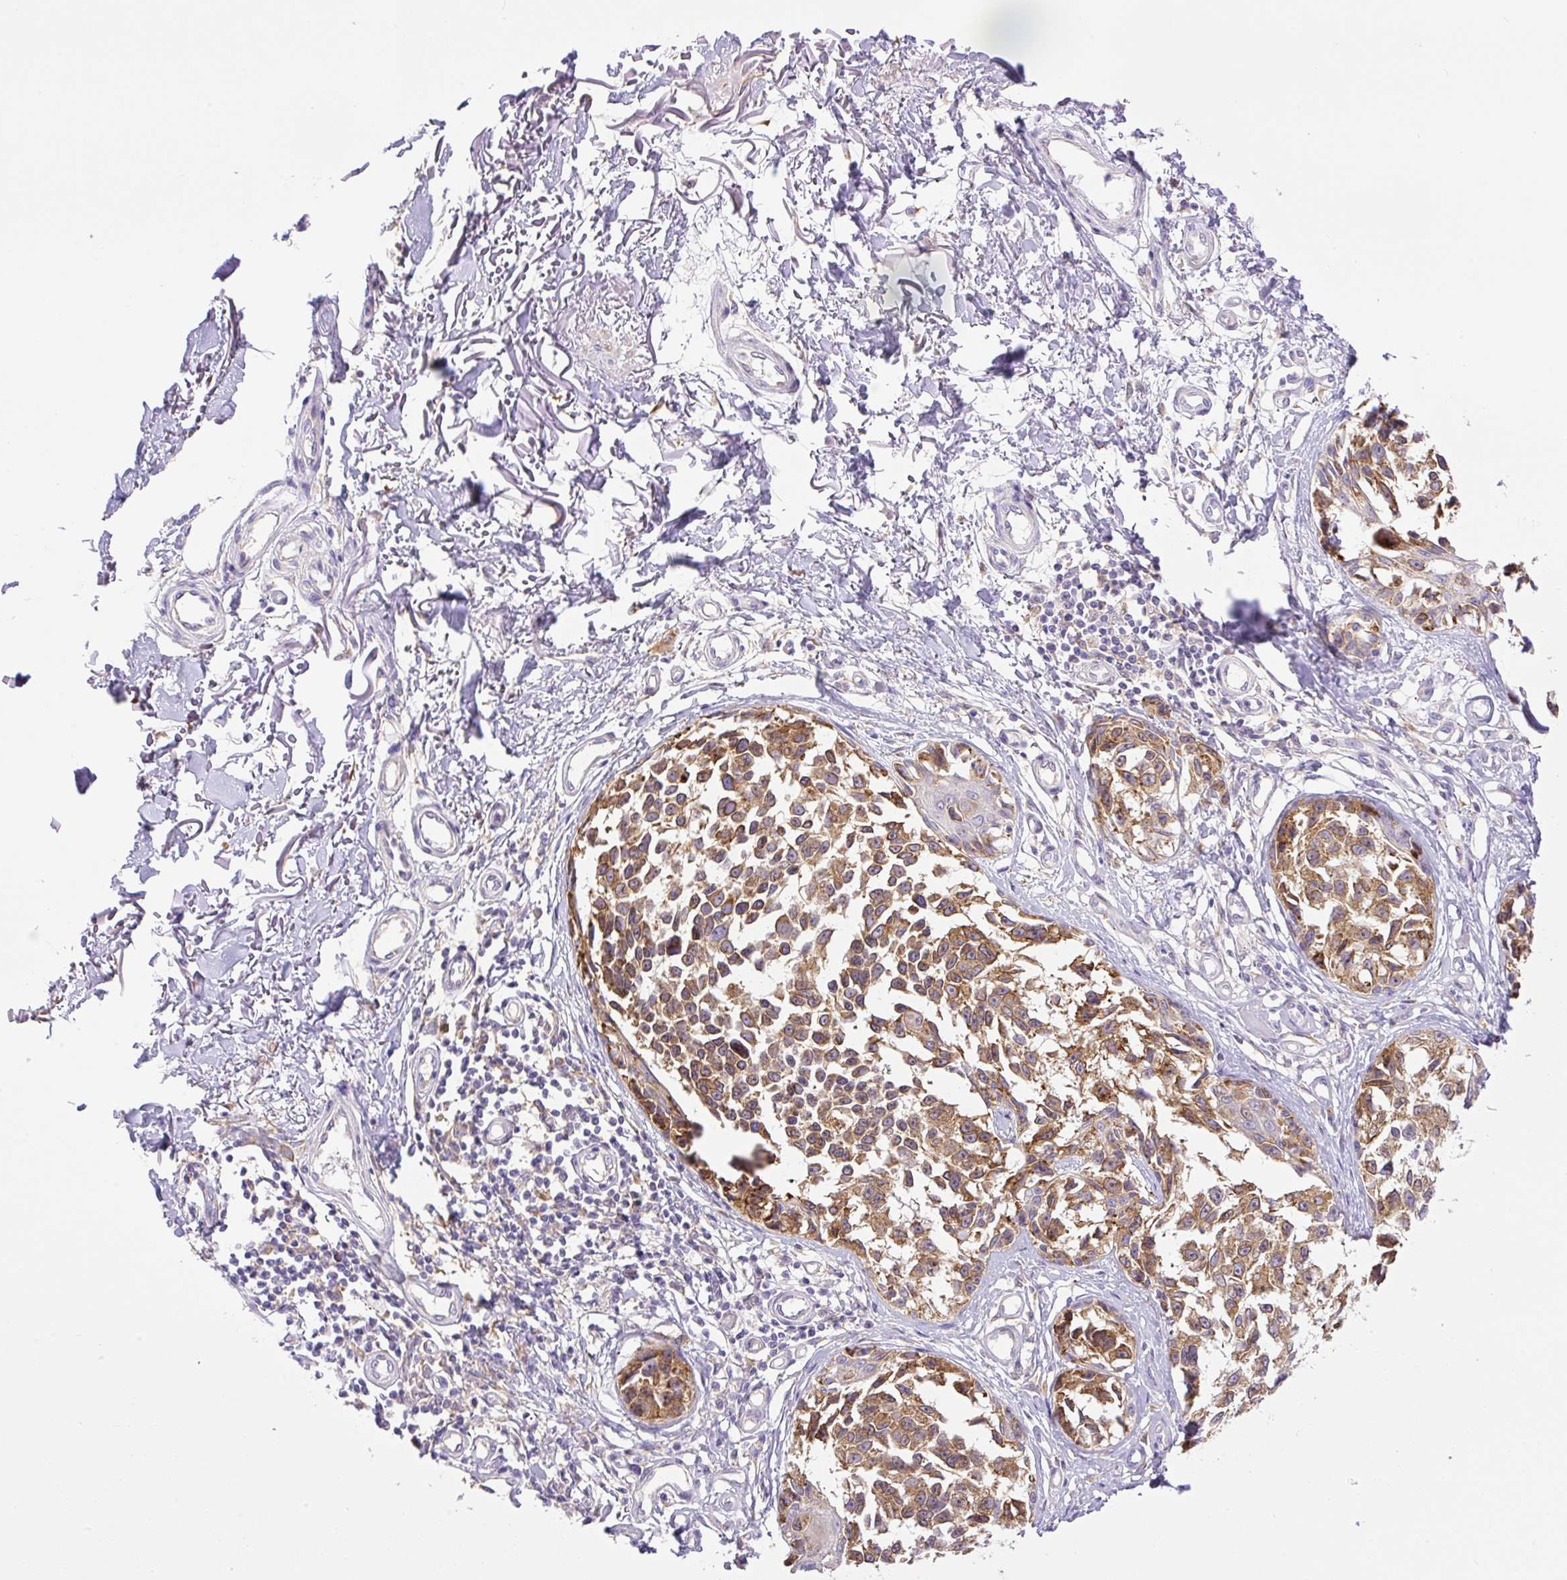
{"staining": {"intensity": "moderate", "quantity": ">75%", "location": "cytoplasmic/membranous"}, "tissue": "melanoma", "cell_type": "Tumor cells", "image_type": "cancer", "snomed": [{"axis": "morphology", "description": "Malignant melanoma, NOS"}, {"axis": "topography", "description": "Skin"}], "caption": "Brown immunohistochemical staining in malignant melanoma reveals moderate cytoplasmic/membranous staining in about >75% of tumor cells.", "gene": "POFUT1", "patient": {"sex": "male", "age": 73}}